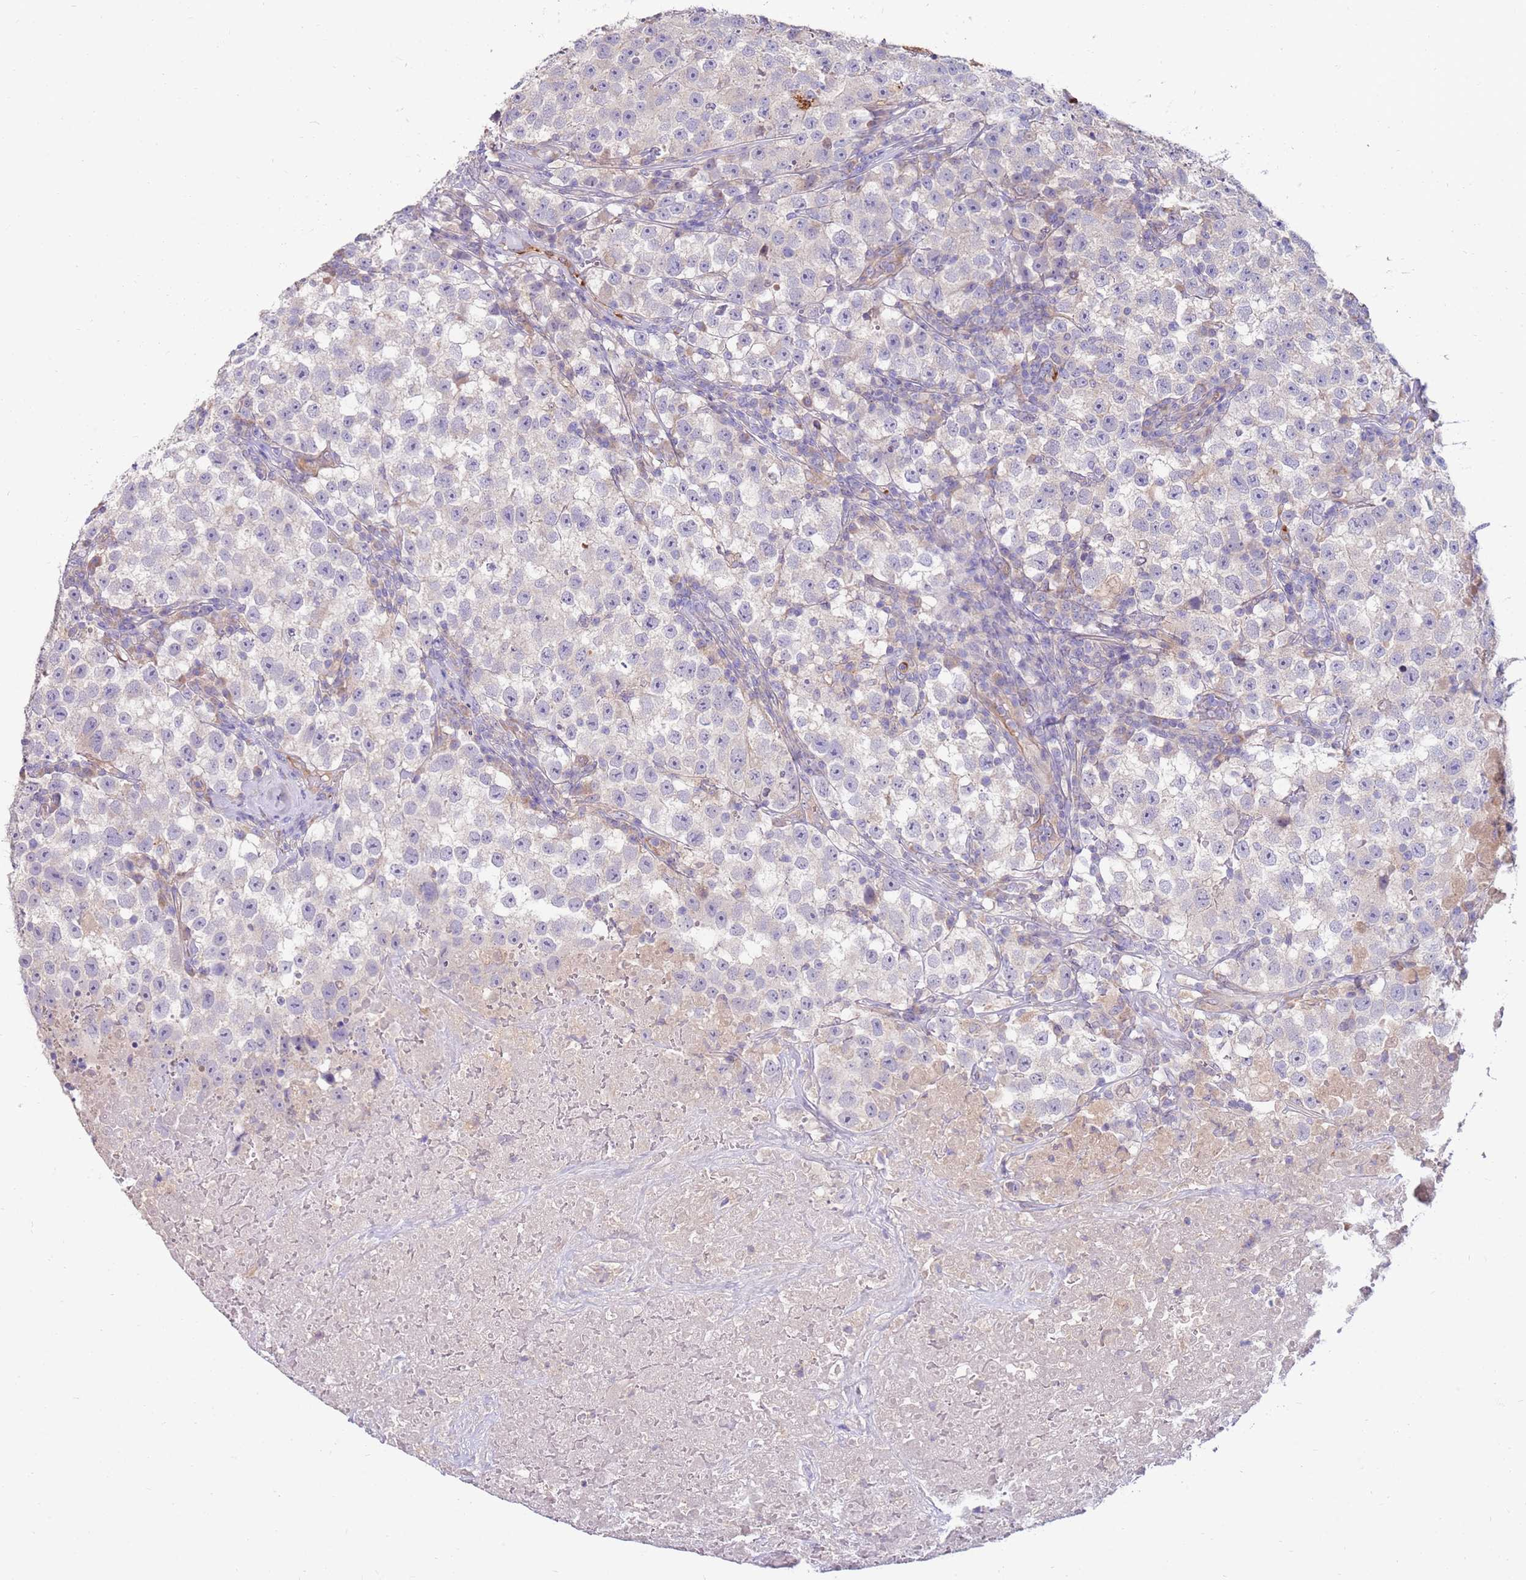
{"staining": {"intensity": "negative", "quantity": "none", "location": "none"}, "tissue": "testis cancer", "cell_type": "Tumor cells", "image_type": "cancer", "snomed": [{"axis": "morphology", "description": "Seminoma, NOS"}, {"axis": "topography", "description": "Testis"}], "caption": "Immunohistochemistry (IHC) of human testis cancer reveals no positivity in tumor cells.", "gene": "SLC44A4", "patient": {"sex": "male", "age": 22}}